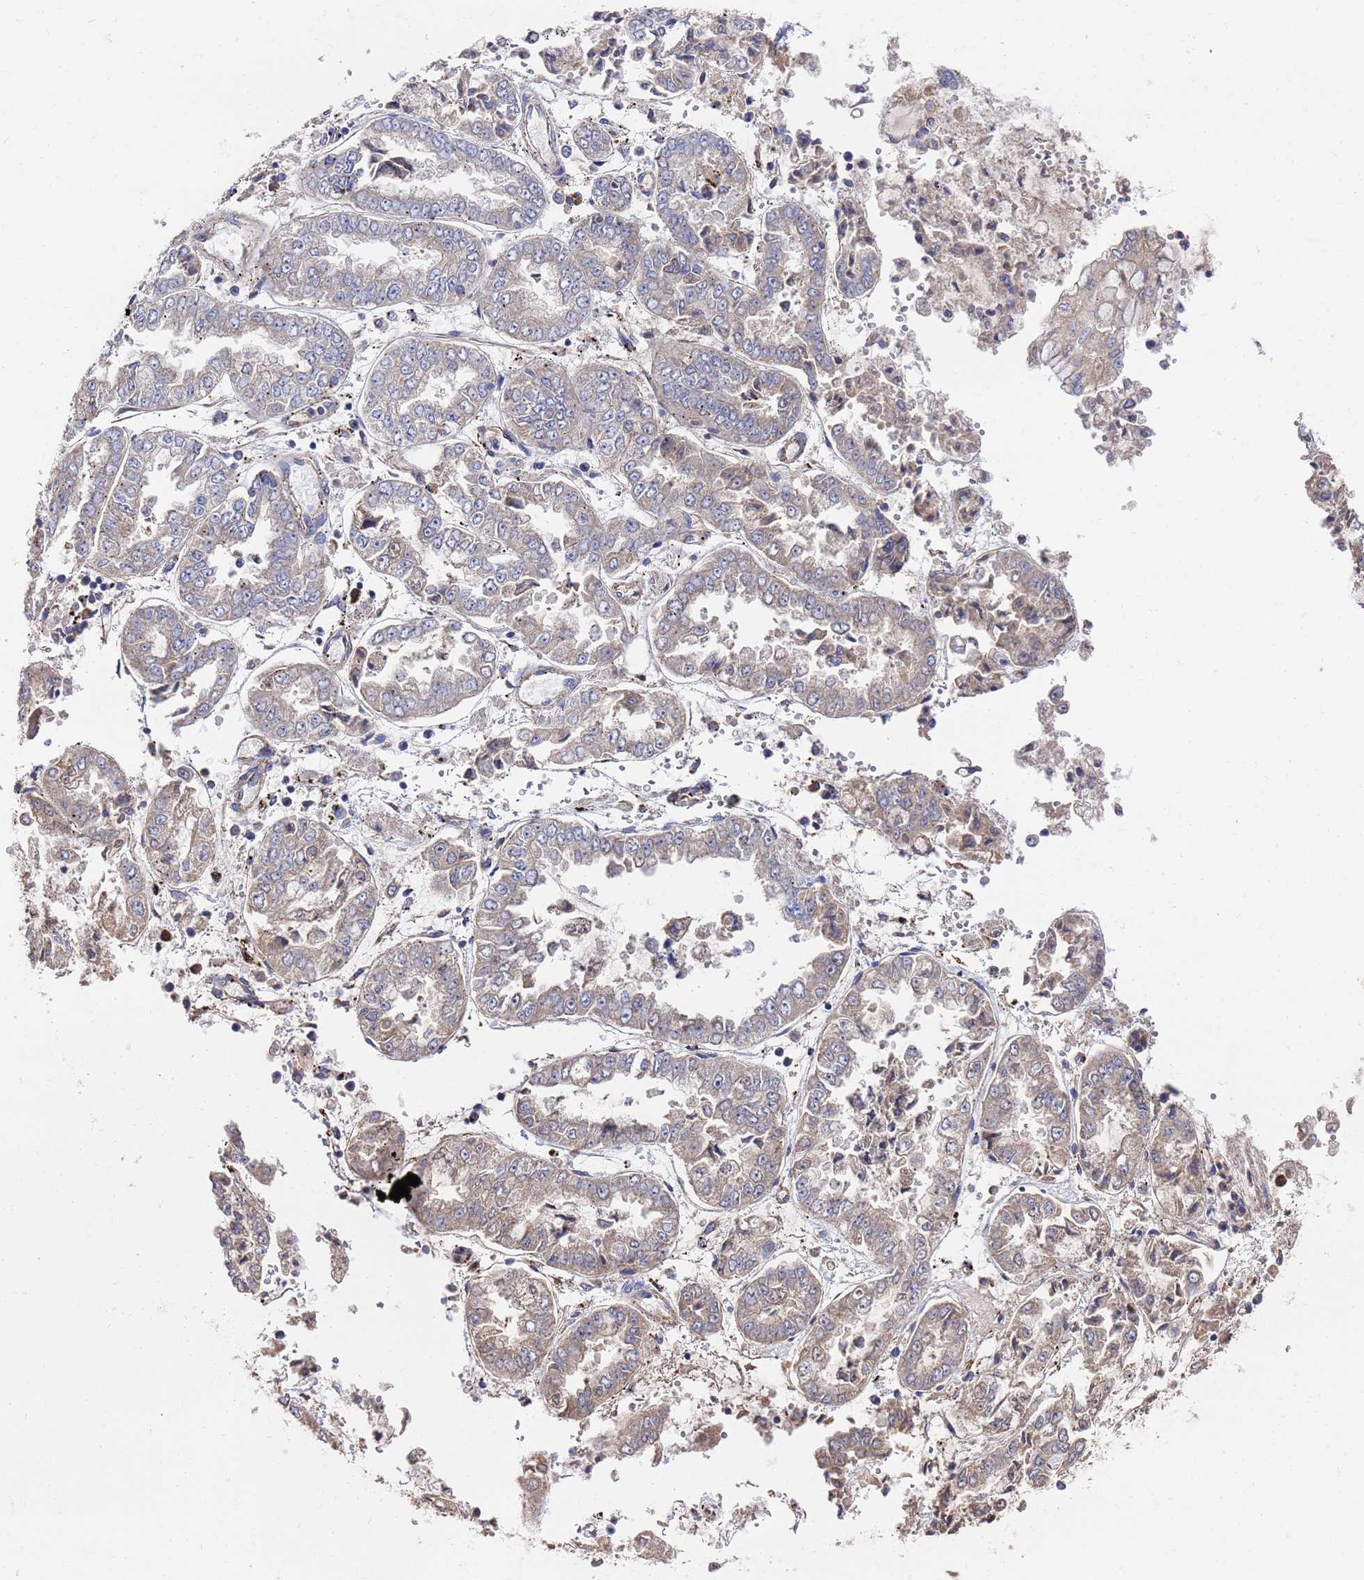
{"staining": {"intensity": "weak", "quantity": "<25%", "location": "cytoplasmic/membranous"}, "tissue": "stomach cancer", "cell_type": "Tumor cells", "image_type": "cancer", "snomed": [{"axis": "morphology", "description": "Adenocarcinoma, NOS"}, {"axis": "topography", "description": "Stomach"}], "caption": "DAB (3,3'-diaminobenzidine) immunohistochemical staining of stomach cancer (adenocarcinoma) displays no significant expression in tumor cells.", "gene": "TCP10L", "patient": {"sex": "male", "age": 76}}